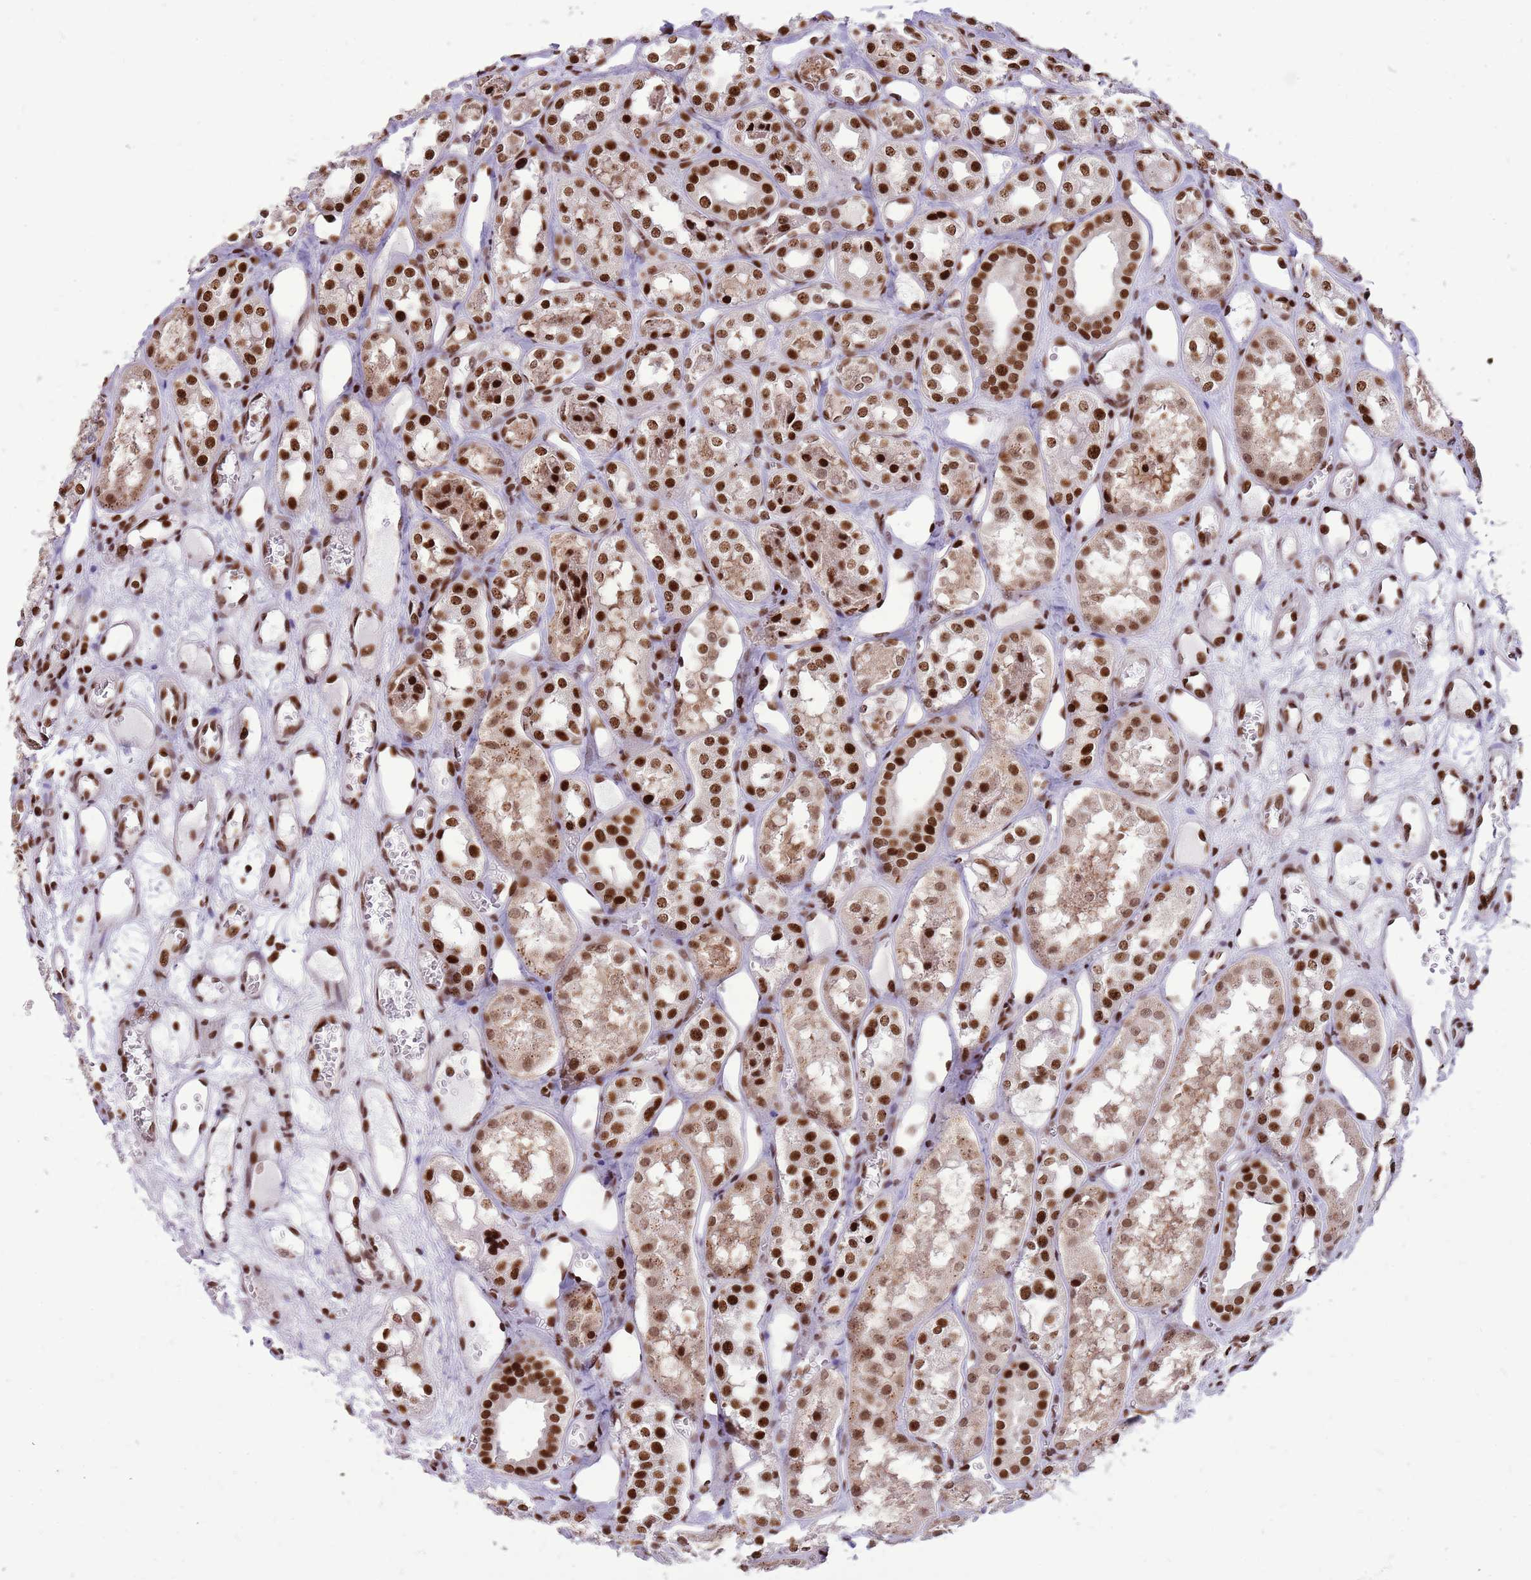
{"staining": {"intensity": "moderate", "quantity": ">75%", "location": "nuclear"}, "tissue": "kidney", "cell_type": "Cells in glomeruli", "image_type": "normal", "snomed": [{"axis": "morphology", "description": "Normal tissue, NOS"}, {"axis": "topography", "description": "Kidney"}], "caption": "Moderate nuclear positivity is seen in approximately >75% of cells in glomeruli in unremarkable kidney.", "gene": "WASHC4", "patient": {"sex": "male", "age": 16}}